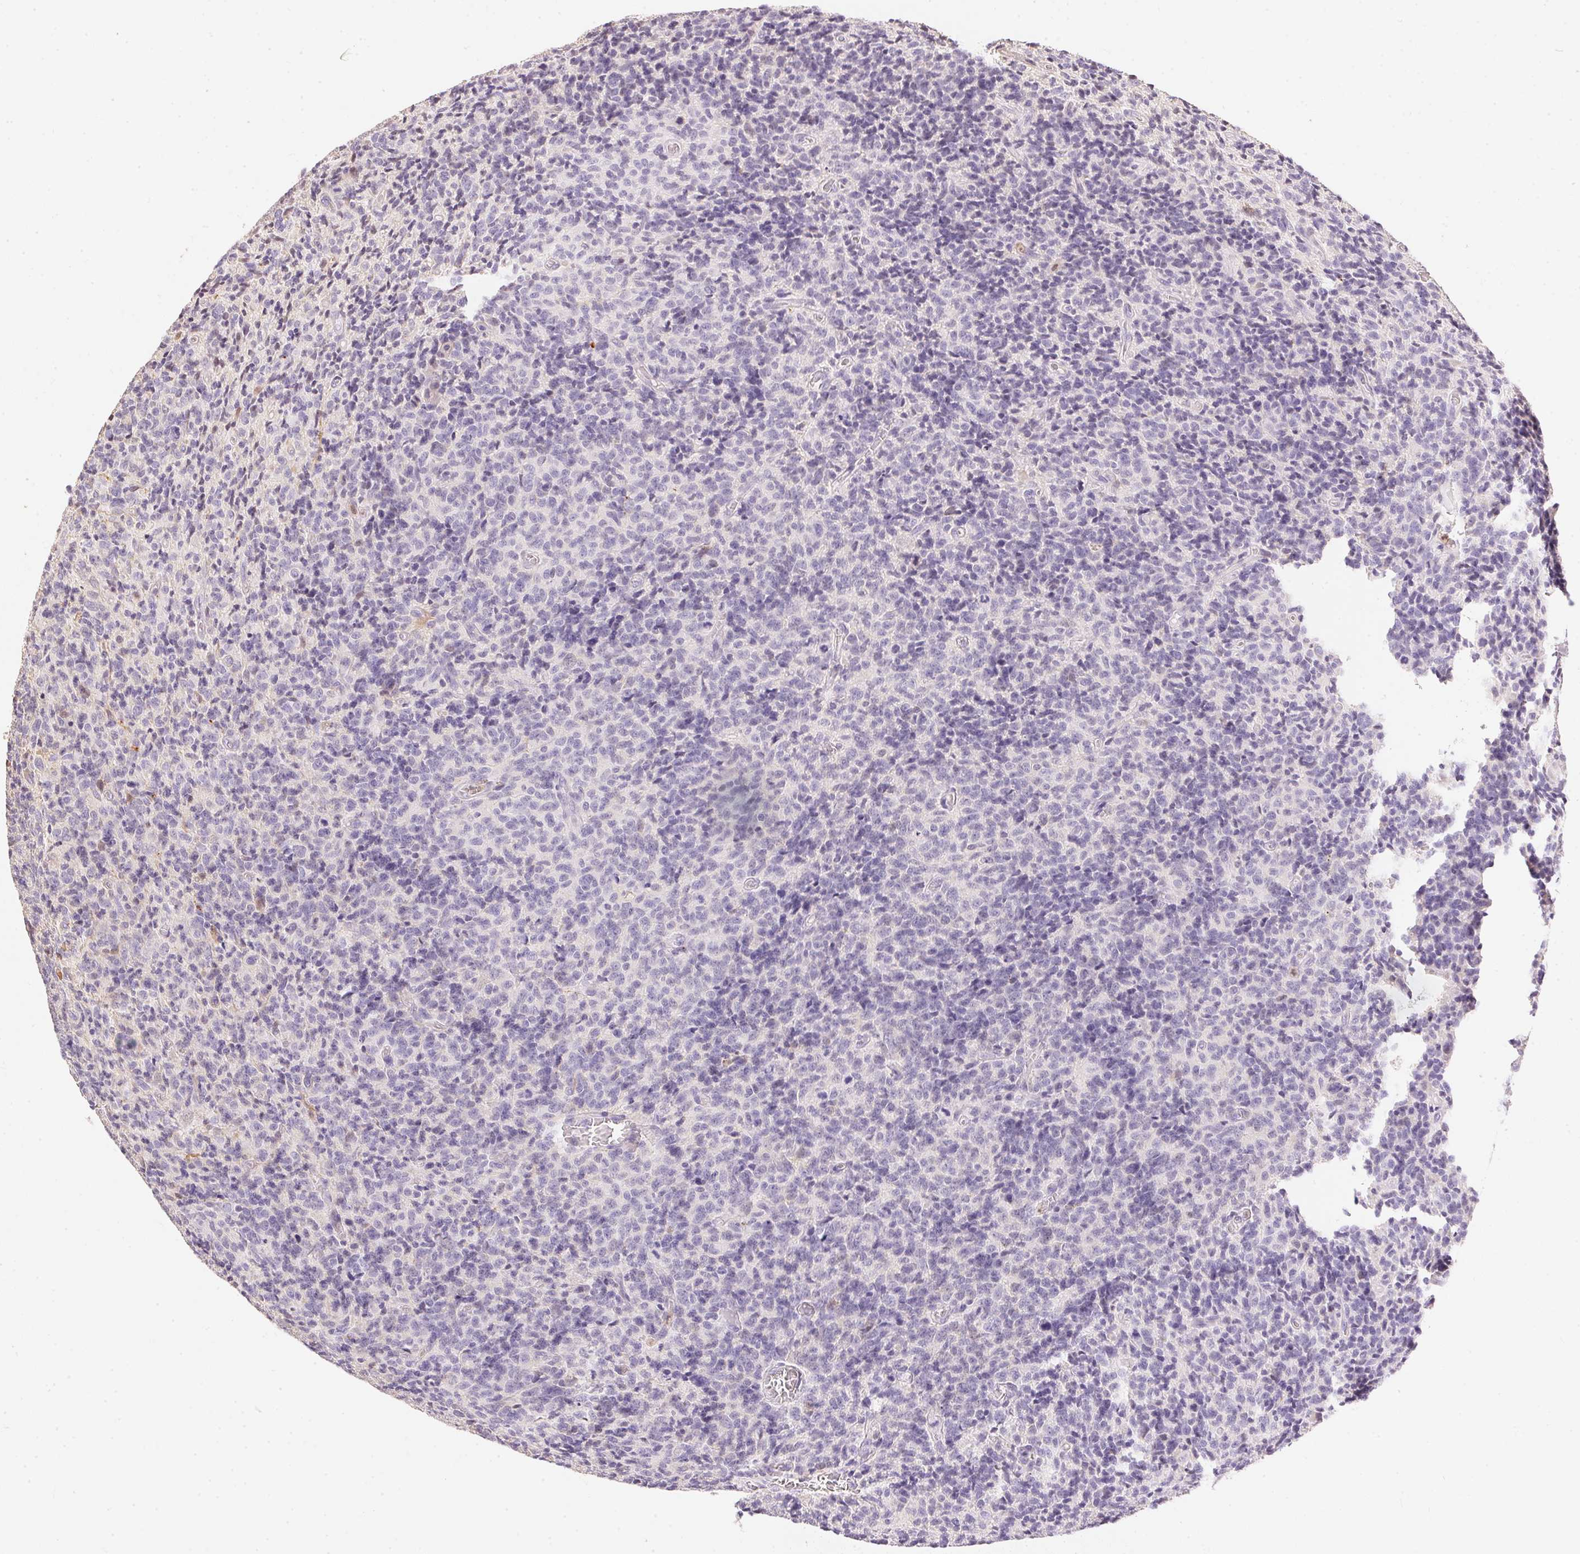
{"staining": {"intensity": "negative", "quantity": "none", "location": "none"}, "tissue": "glioma", "cell_type": "Tumor cells", "image_type": "cancer", "snomed": [{"axis": "morphology", "description": "Glioma, malignant, High grade"}, {"axis": "topography", "description": "Brain"}], "caption": "Human malignant glioma (high-grade) stained for a protein using IHC demonstrates no expression in tumor cells.", "gene": "S100A3", "patient": {"sex": "male", "age": 76}}